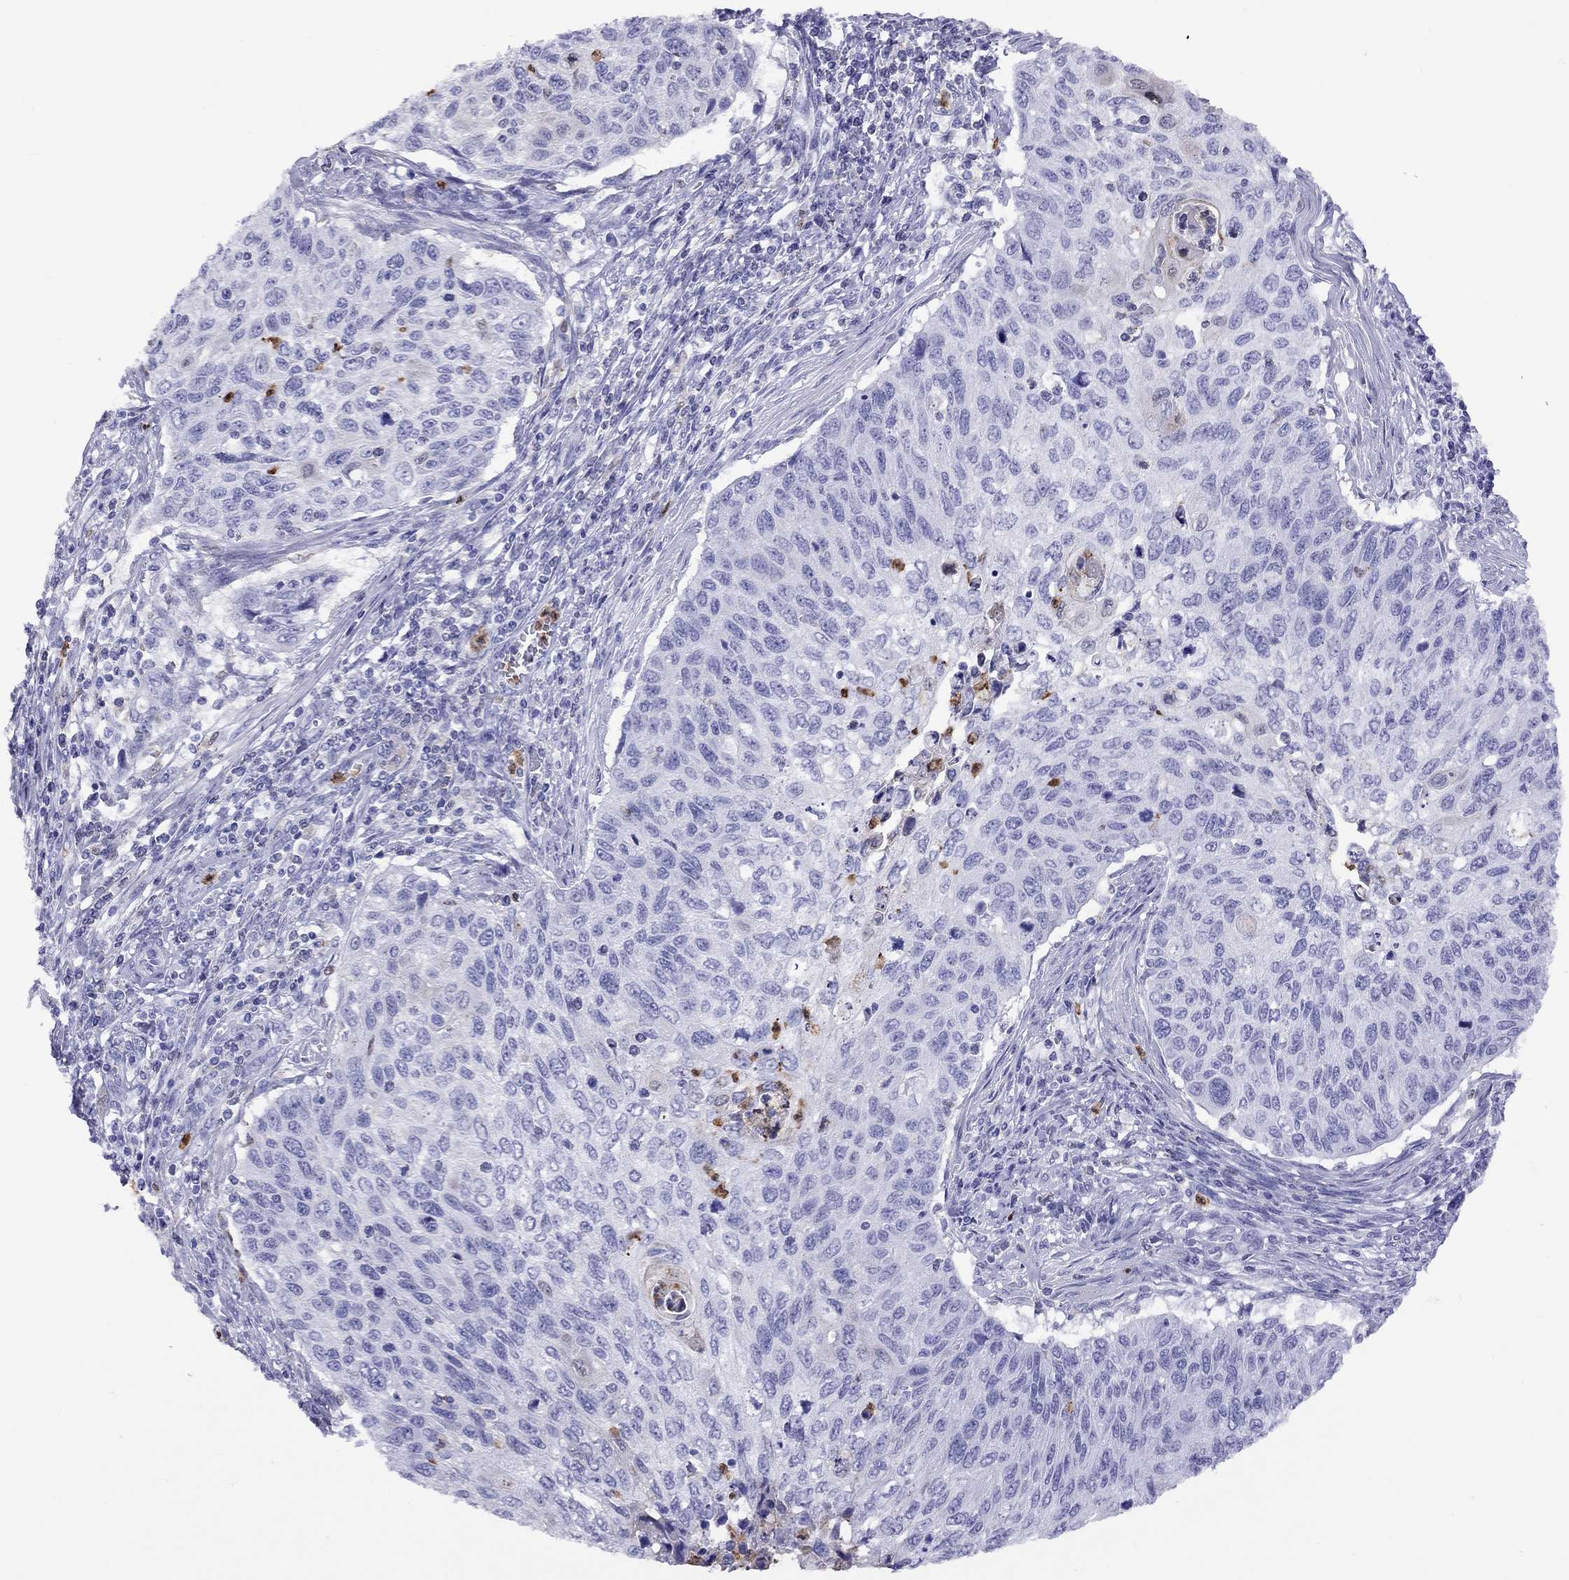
{"staining": {"intensity": "negative", "quantity": "none", "location": "none"}, "tissue": "cervical cancer", "cell_type": "Tumor cells", "image_type": "cancer", "snomed": [{"axis": "morphology", "description": "Squamous cell carcinoma, NOS"}, {"axis": "topography", "description": "Cervix"}], "caption": "Tumor cells are negative for brown protein staining in cervical squamous cell carcinoma. (Brightfield microscopy of DAB (3,3'-diaminobenzidine) immunohistochemistry (IHC) at high magnification).", "gene": "SLAMF1", "patient": {"sex": "female", "age": 70}}